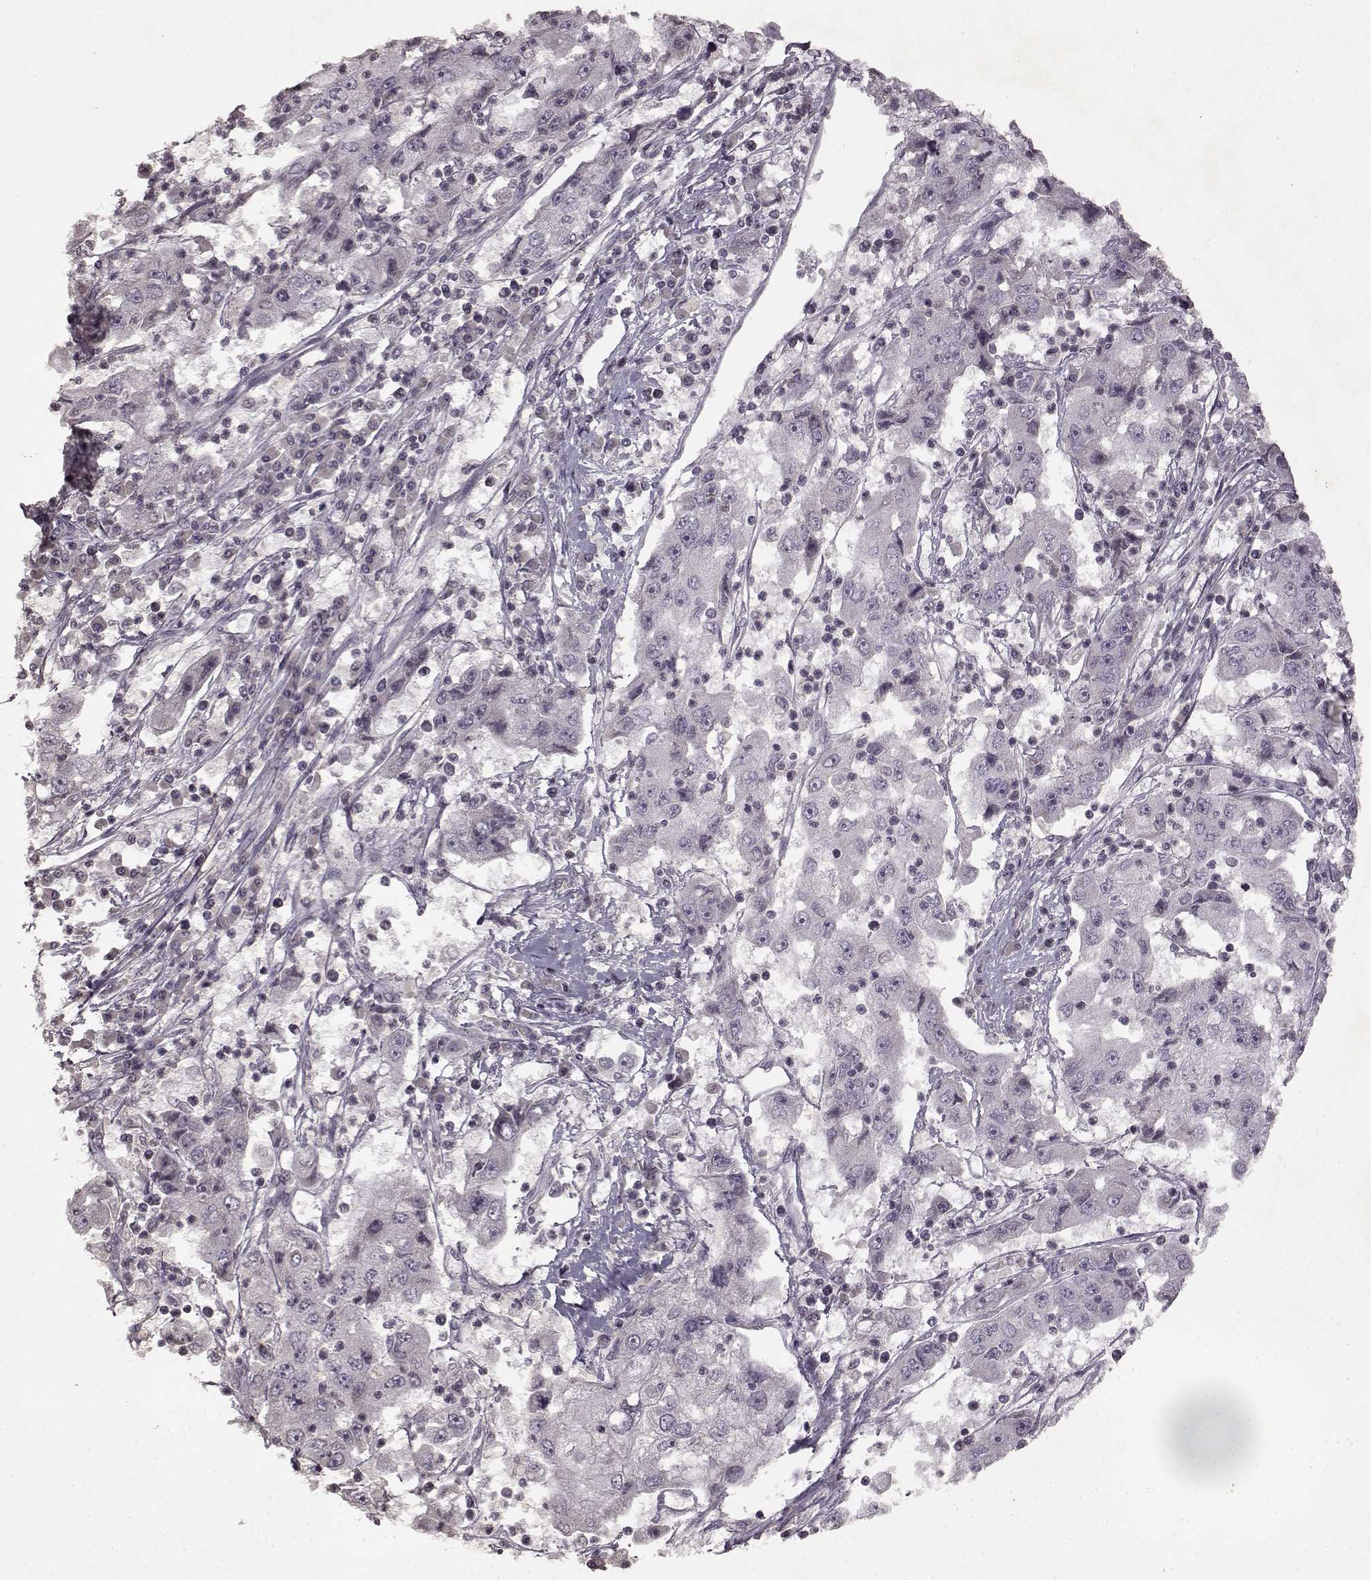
{"staining": {"intensity": "negative", "quantity": "none", "location": "none"}, "tissue": "cervical cancer", "cell_type": "Tumor cells", "image_type": "cancer", "snomed": [{"axis": "morphology", "description": "Squamous cell carcinoma, NOS"}, {"axis": "topography", "description": "Cervix"}], "caption": "A histopathology image of human cervical cancer is negative for staining in tumor cells.", "gene": "LHB", "patient": {"sex": "female", "age": 36}}